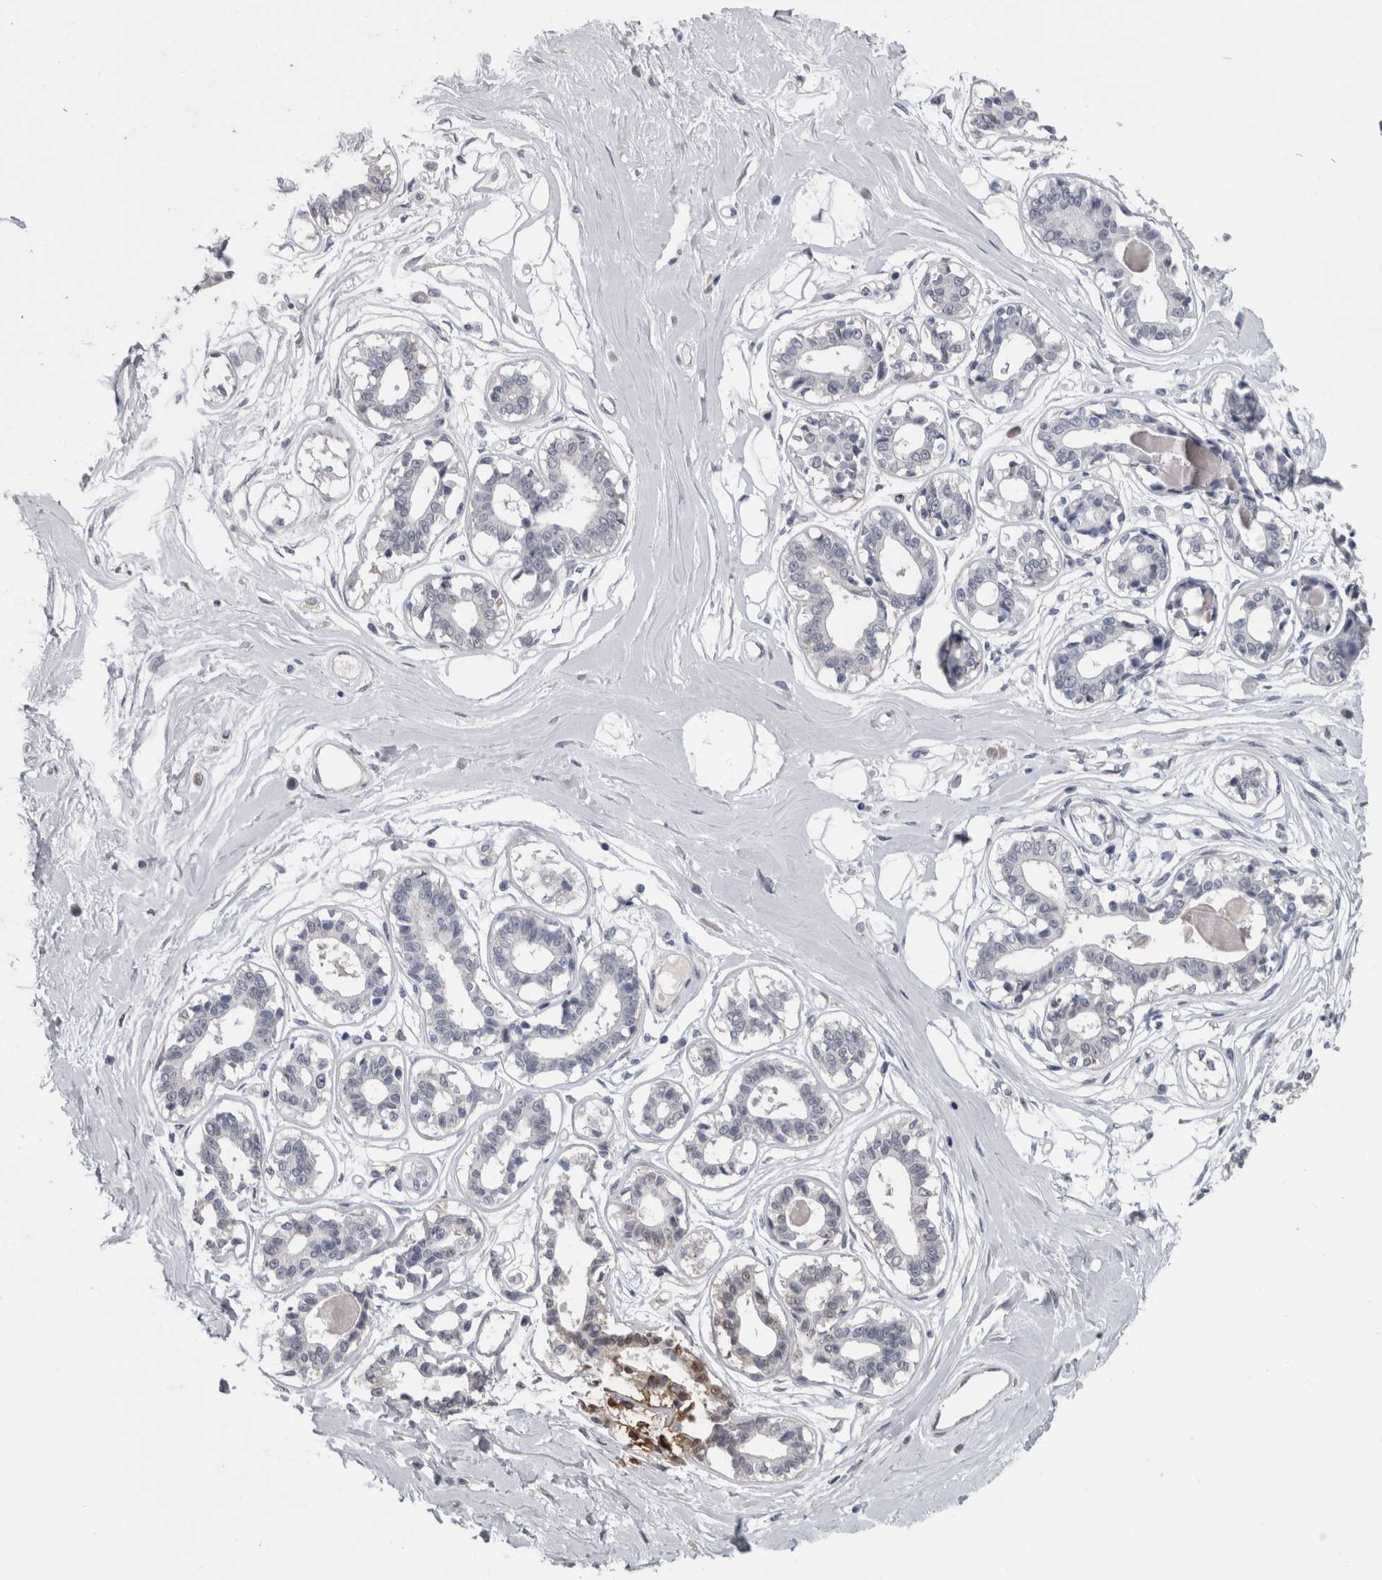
{"staining": {"intensity": "negative", "quantity": "none", "location": "none"}, "tissue": "breast", "cell_type": "Adipocytes", "image_type": "normal", "snomed": [{"axis": "morphology", "description": "Normal tissue, NOS"}, {"axis": "topography", "description": "Breast"}], "caption": "This image is of normal breast stained with IHC to label a protein in brown with the nuclei are counter-stained blue. There is no positivity in adipocytes.", "gene": "PAX5", "patient": {"sex": "female", "age": 45}}